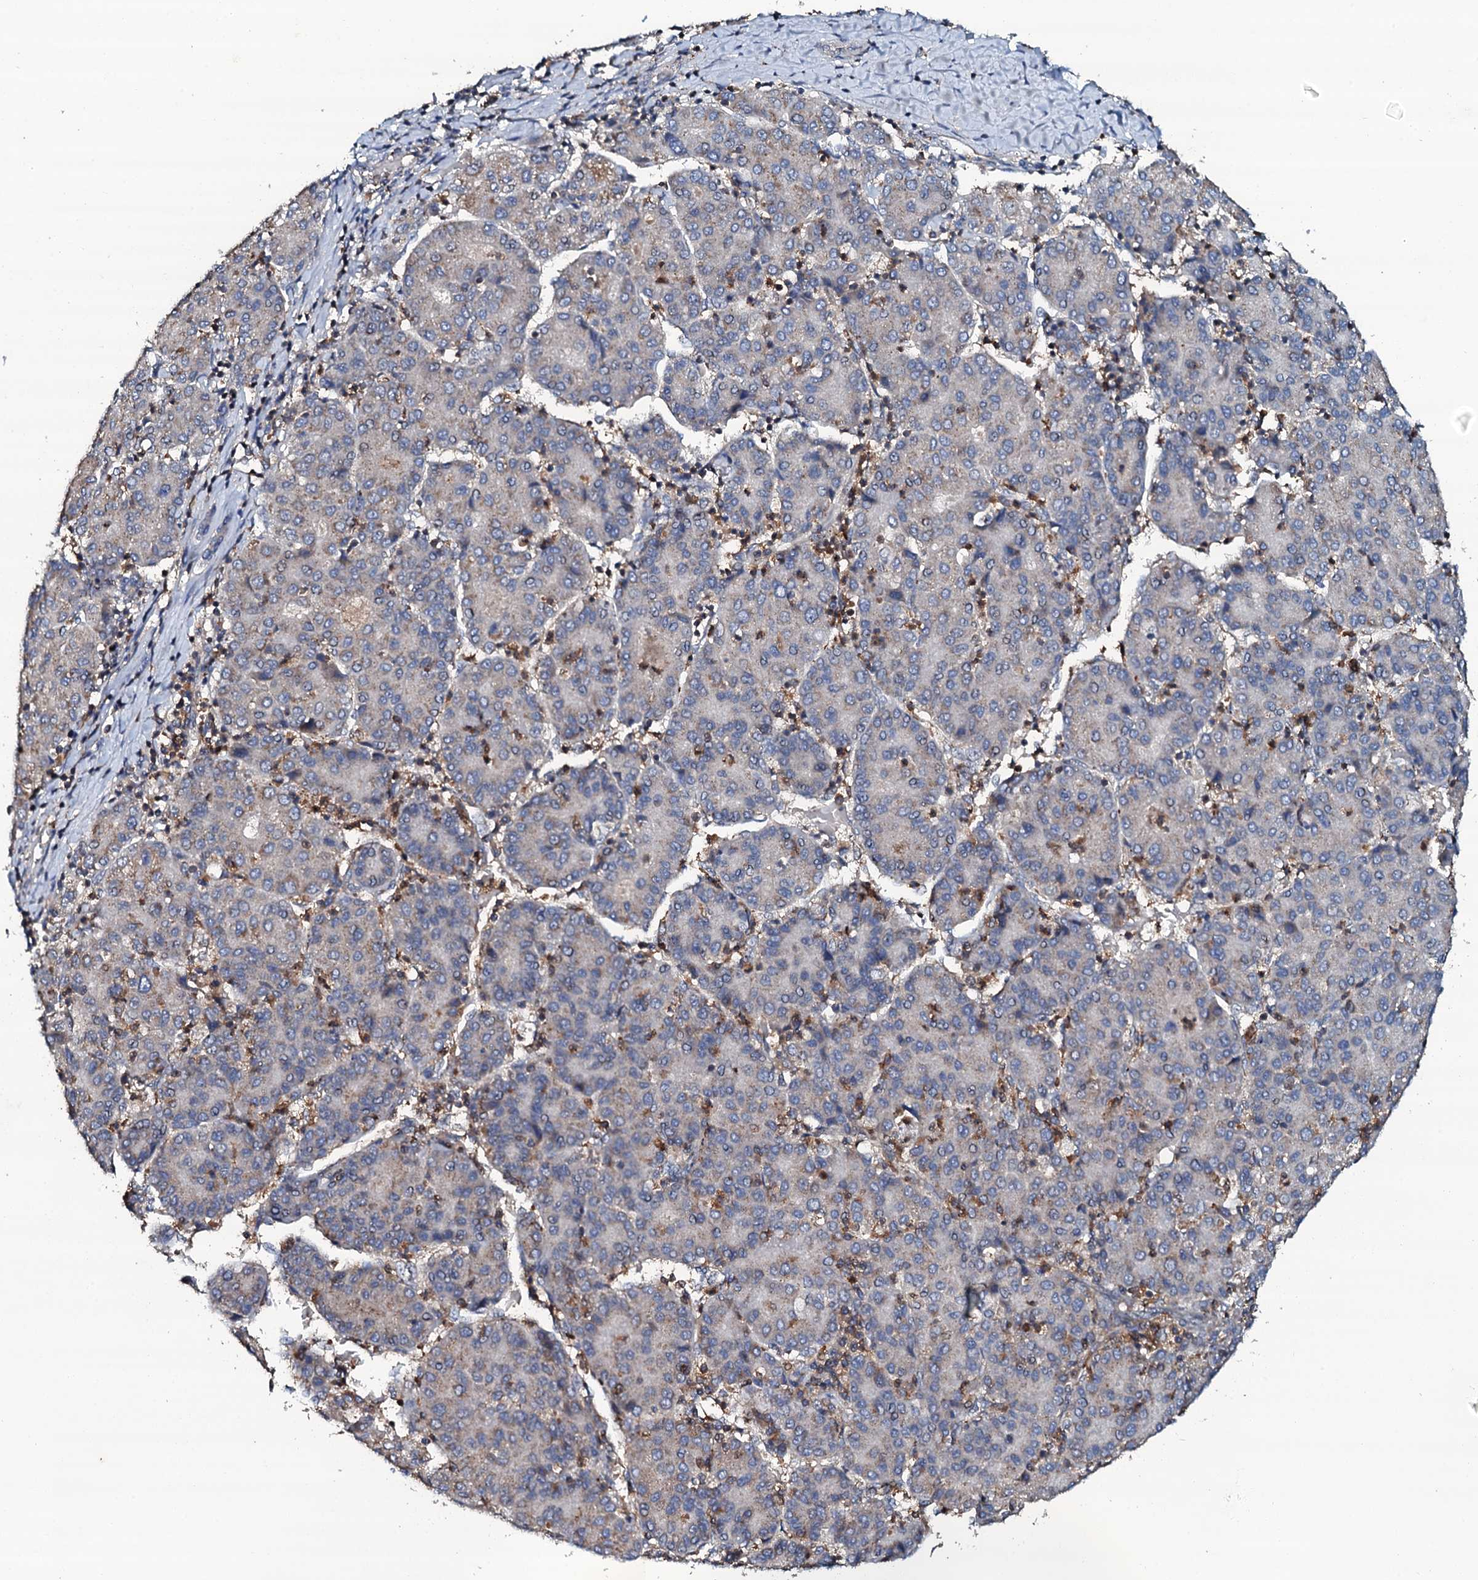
{"staining": {"intensity": "negative", "quantity": "none", "location": "none"}, "tissue": "liver cancer", "cell_type": "Tumor cells", "image_type": "cancer", "snomed": [{"axis": "morphology", "description": "Carcinoma, Hepatocellular, NOS"}, {"axis": "topography", "description": "Liver"}], "caption": "DAB (3,3'-diaminobenzidine) immunohistochemical staining of hepatocellular carcinoma (liver) demonstrates no significant expression in tumor cells.", "gene": "GRK2", "patient": {"sex": "male", "age": 65}}